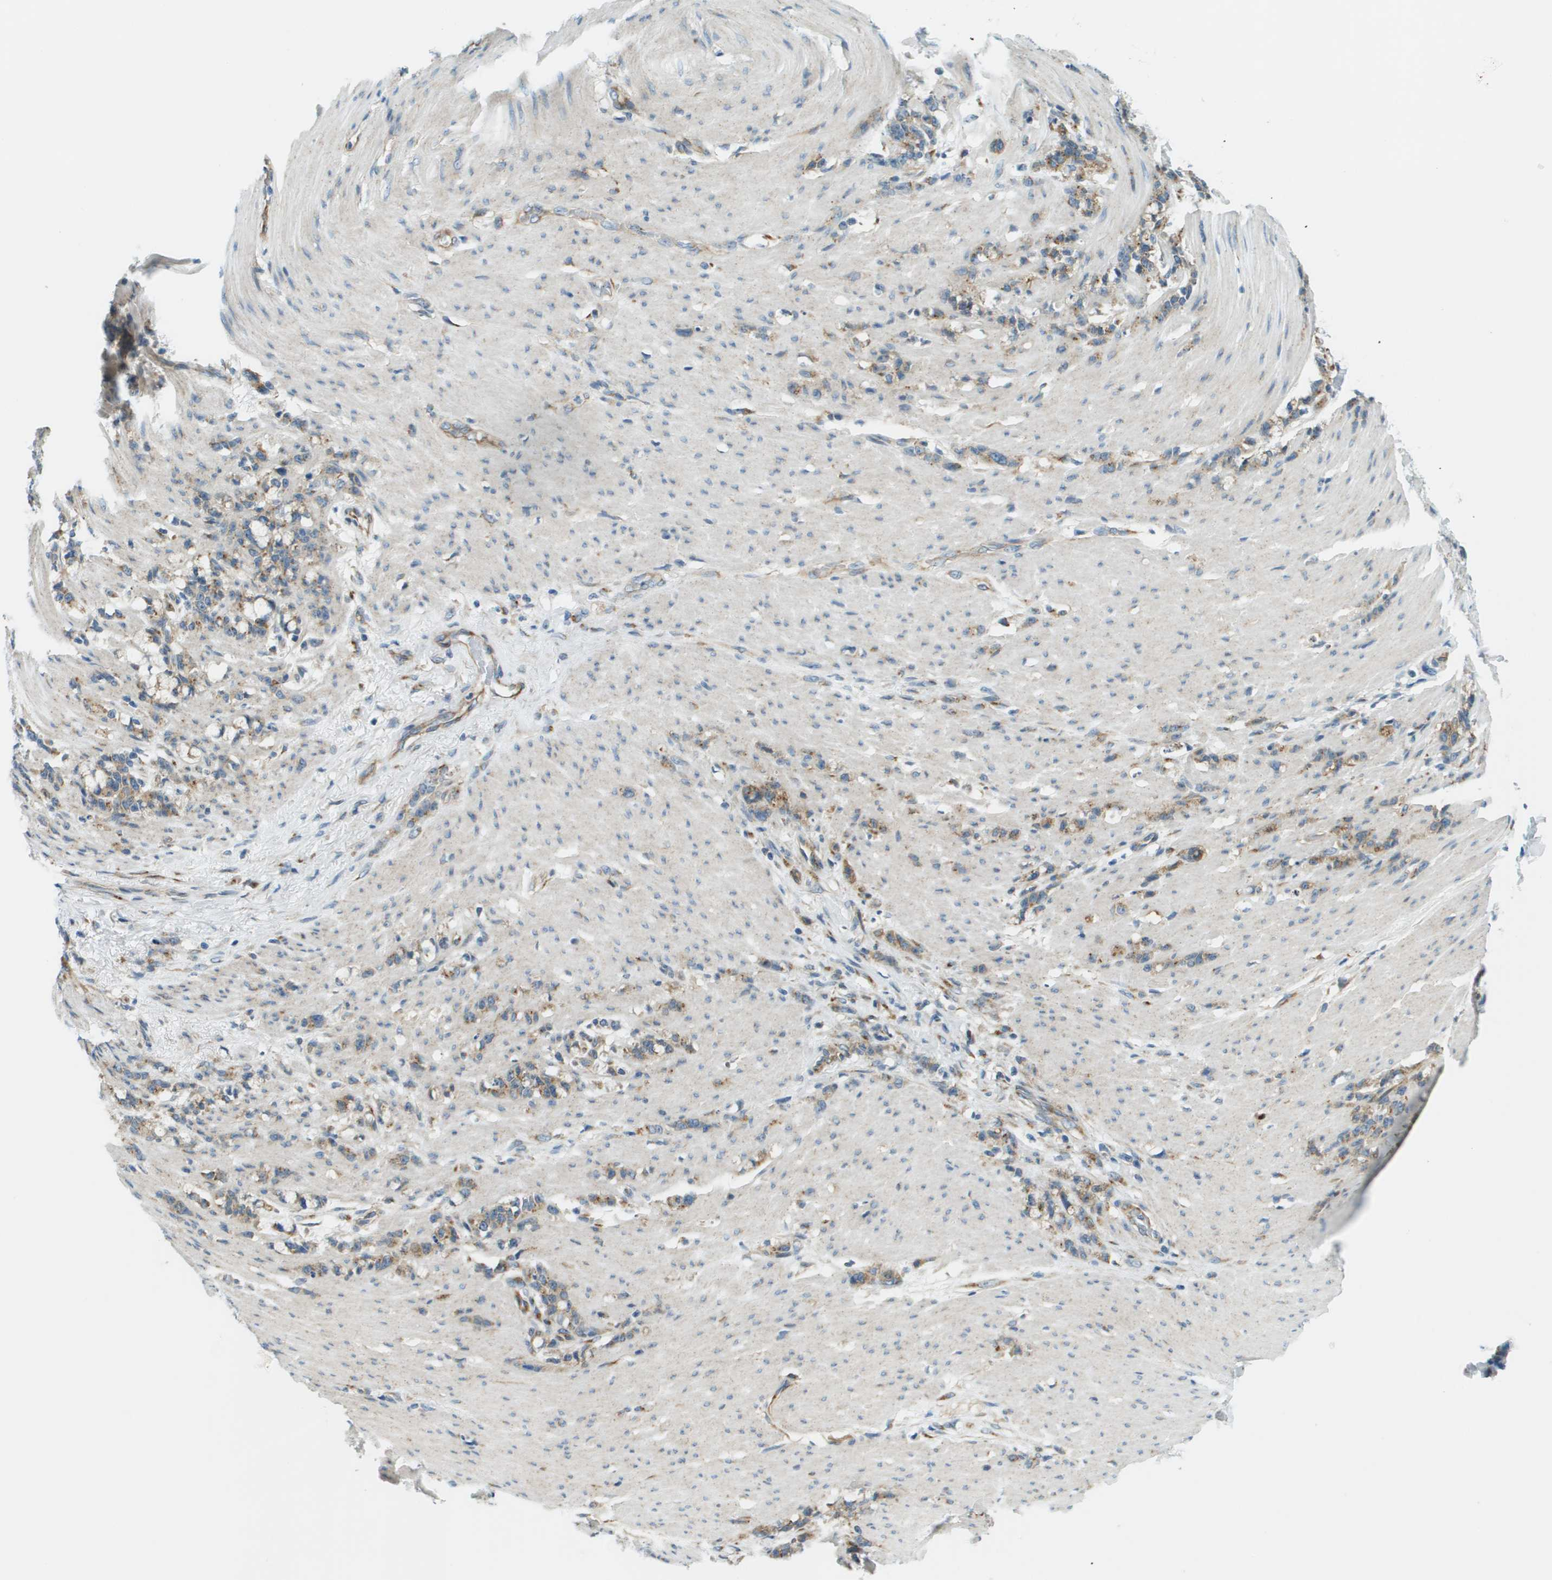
{"staining": {"intensity": "moderate", "quantity": ">75%", "location": "cytoplasmic/membranous"}, "tissue": "stomach cancer", "cell_type": "Tumor cells", "image_type": "cancer", "snomed": [{"axis": "morphology", "description": "Adenocarcinoma, NOS"}, {"axis": "topography", "description": "Stomach, lower"}], "caption": "Tumor cells display moderate cytoplasmic/membranous positivity in about >75% of cells in stomach cancer.", "gene": "ACBD3", "patient": {"sex": "male", "age": 88}}